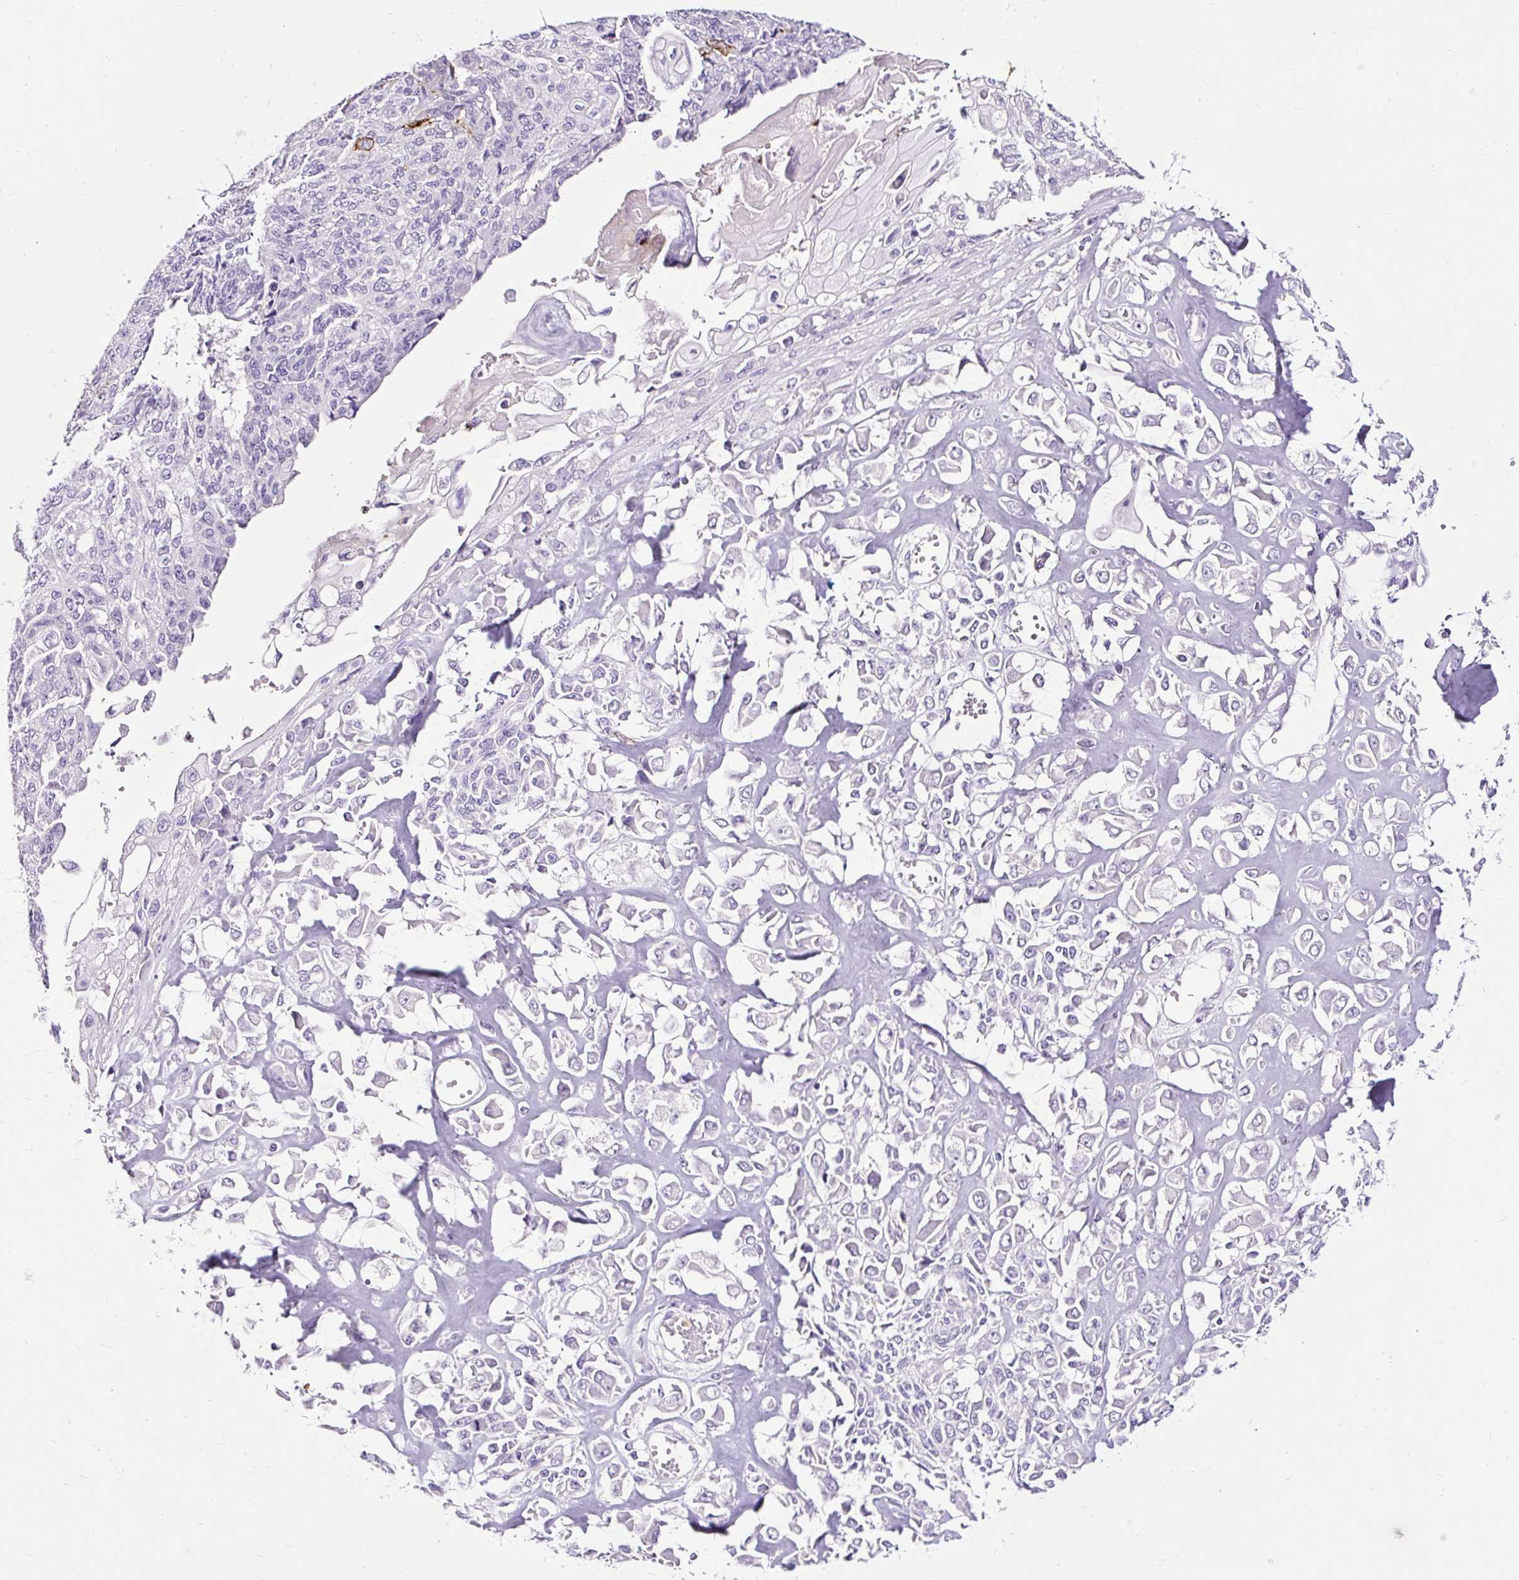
{"staining": {"intensity": "negative", "quantity": "none", "location": "none"}, "tissue": "endometrial cancer", "cell_type": "Tumor cells", "image_type": "cancer", "snomed": [{"axis": "morphology", "description": "Adenocarcinoma, NOS"}, {"axis": "topography", "description": "Endometrium"}], "caption": "The image reveals no significant positivity in tumor cells of adenocarcinoma (endometrial). (Brightfield microscopy of DAB immunohistochemistry (IHC) at high magnification).", "gene": "SLC7A8", "patient": {"sex": "female", "age": 32}}